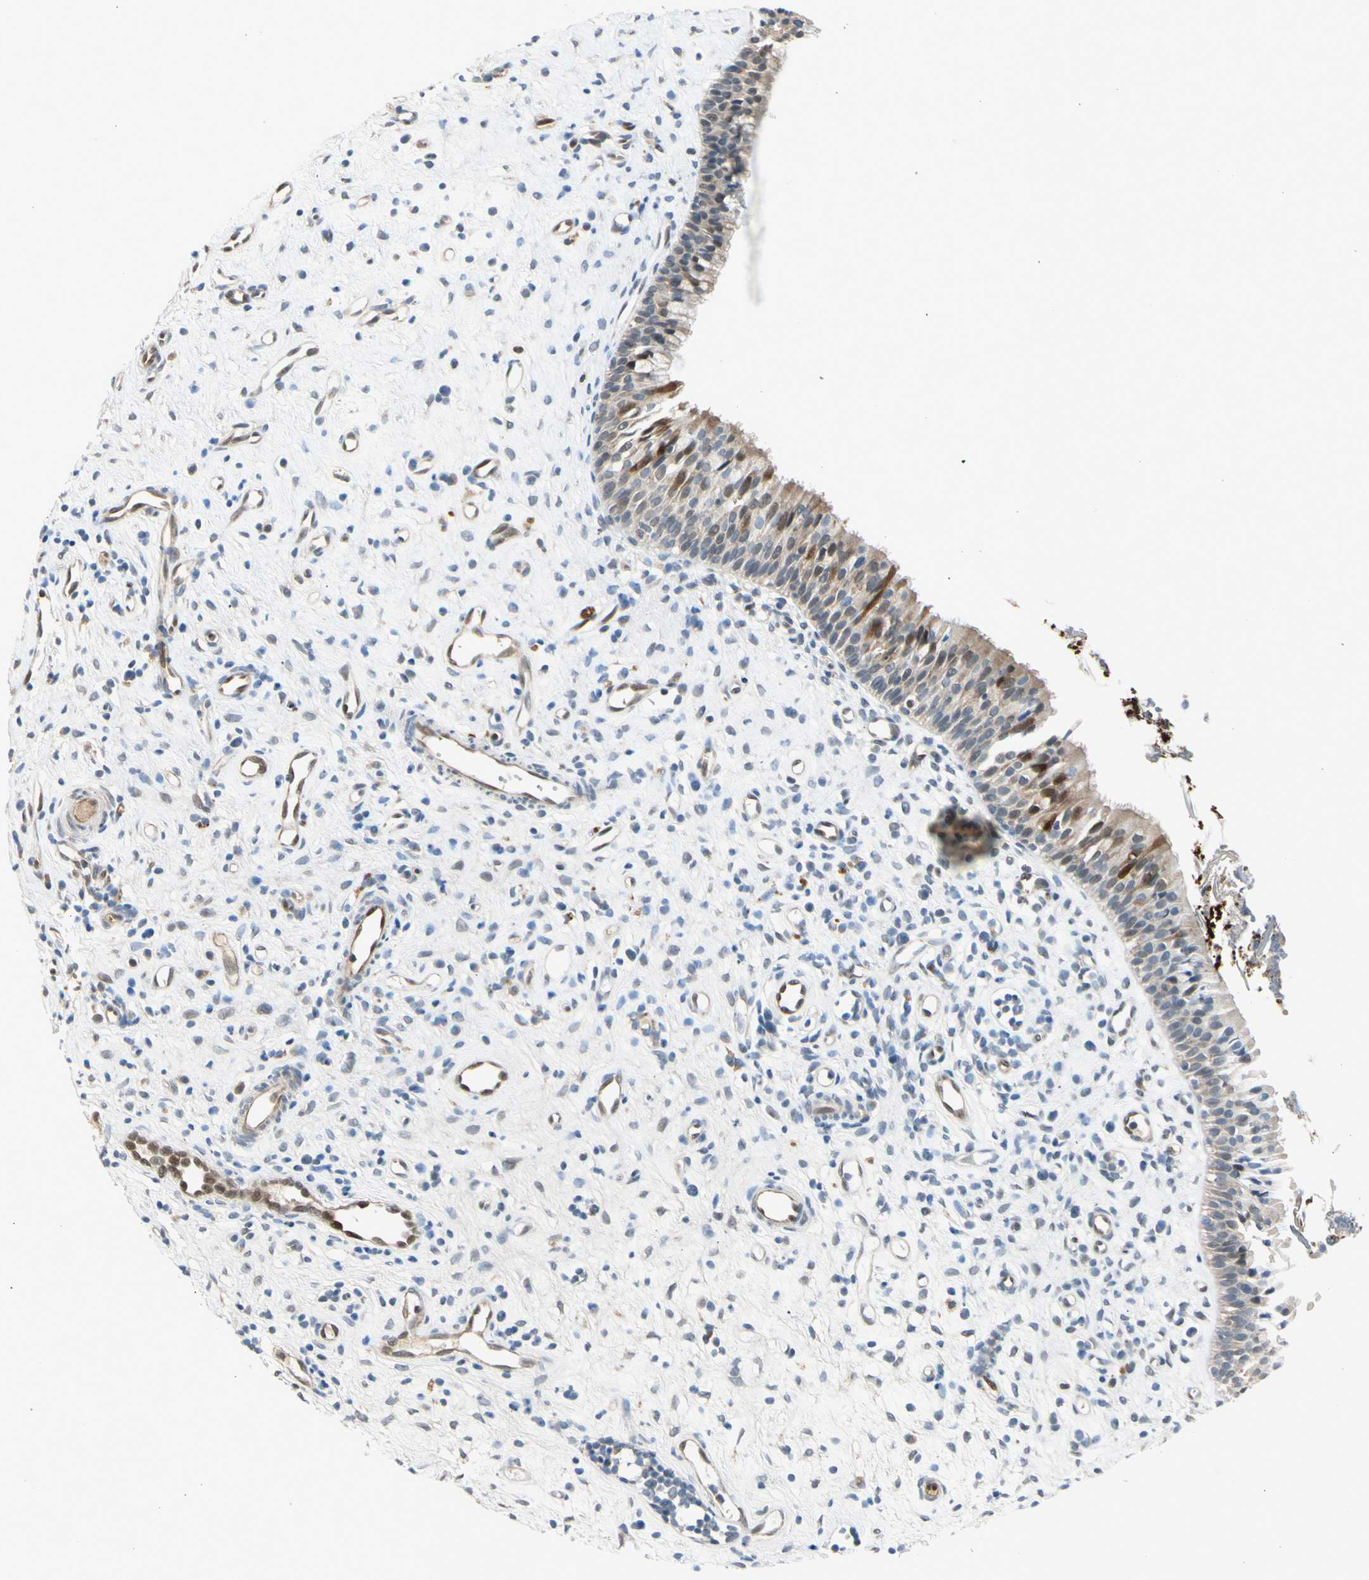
{"staining": {"intensity": "moderate", "quantity": "25%-75%", "location": "cytoplasmic/membranous"}, "tissue": "nasopharynx", "cell_type": "Respiratory epithelial cells", "image_type": "normal", "snomed": [{"axis": "morphology", "description": "Normal tissue, NOS"}, {"axis": "topography", "description": "Nasopharynx"}], "caption": "Protein staining displays moderate cytoplasmic/membranous positivity in approximately 25%-75% of respiratory epithelial cells in benign nasopharynx. (DAB IHC, brown staining for protein, blue staining for nuclei).", "gene": "SERPINB6", "patient": {"sex": "female", "age": 51}}